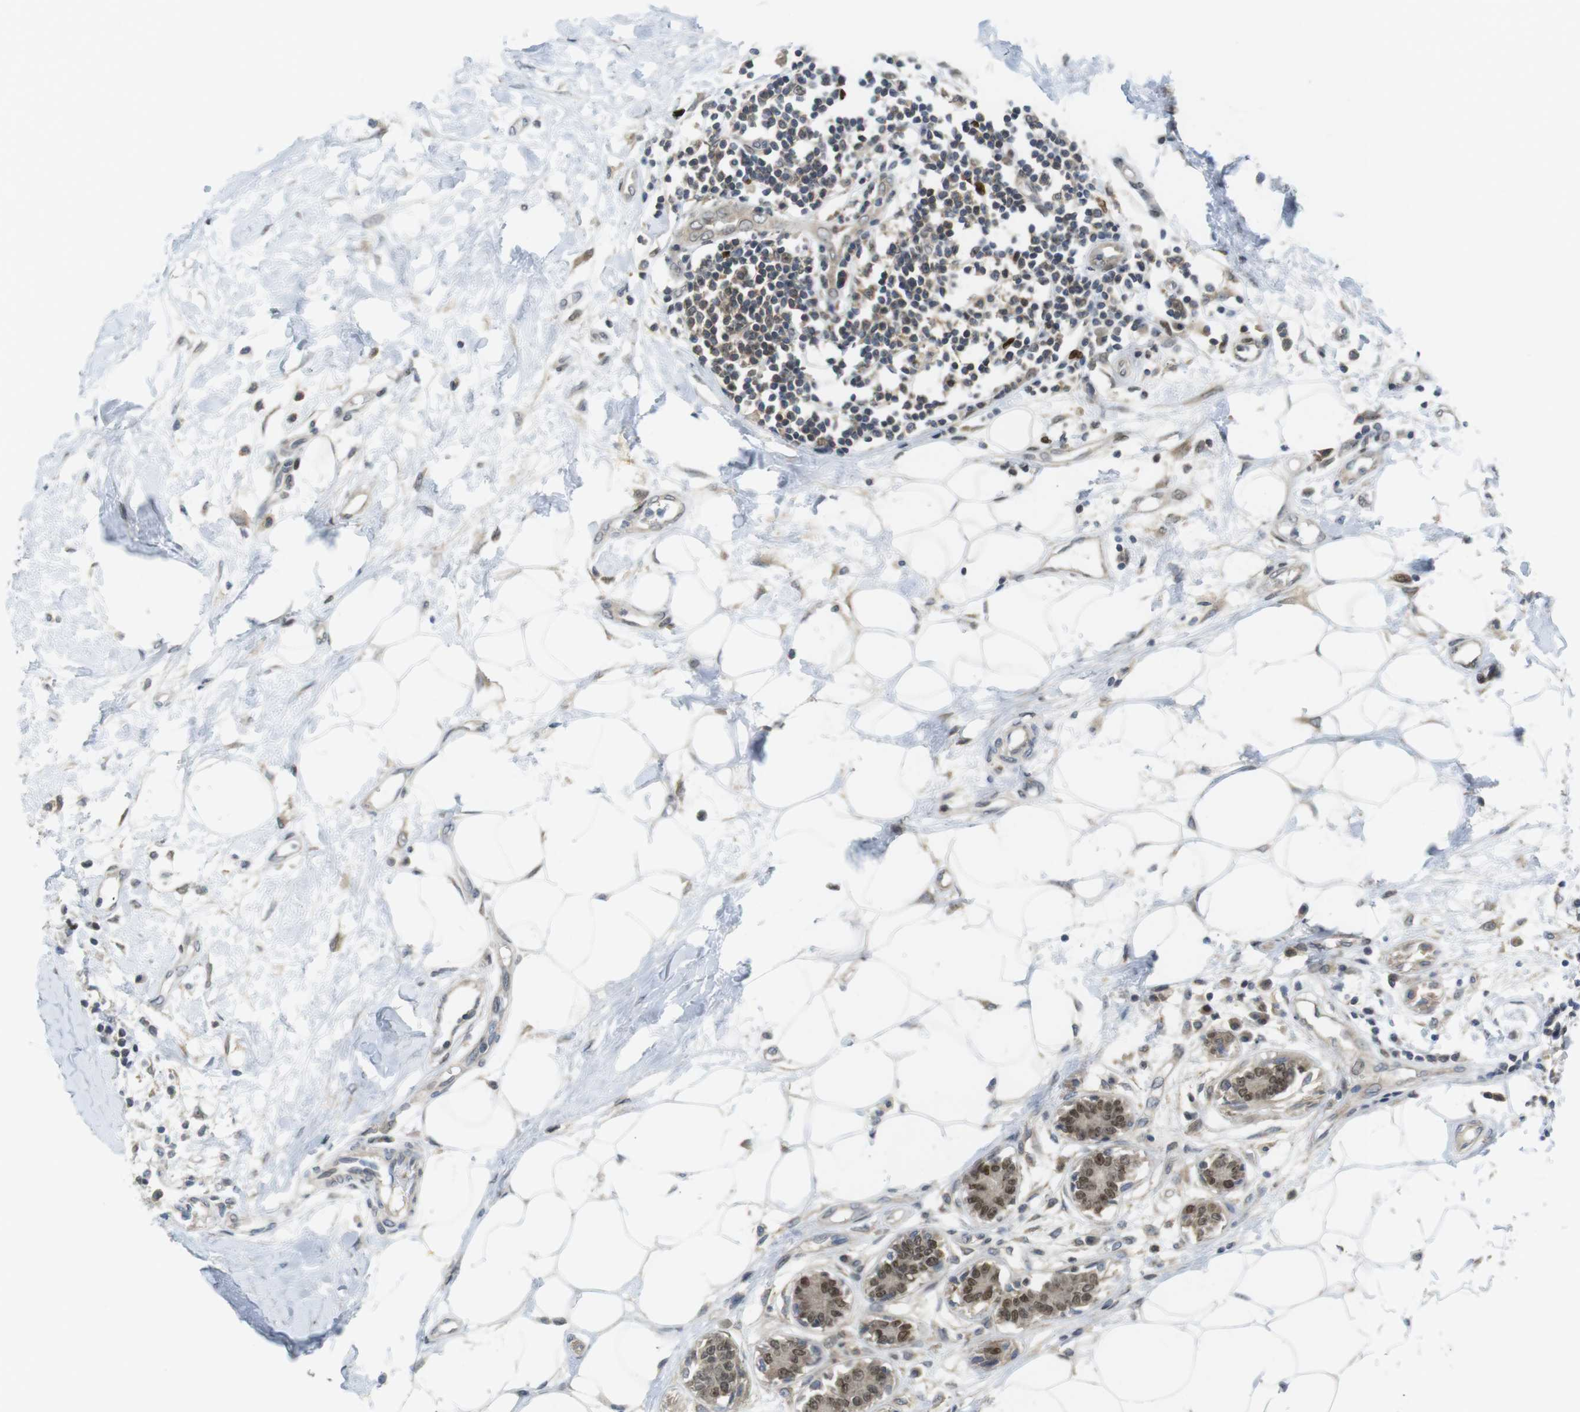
{"staining": {"intensity": "moderate", "quantity": ">75%", "location": "nuclear"}, "tissue": "breast cancer", "cell_type": "Tumor cells", "image_type": "cancer", "snomed": [{"axis": "morphology", "description": "Duct carcinoma"}, {"axis": "topography", "description": "Breast"}], "caption": "Protein staining reveals moderate nuclear expression in approximately >75% of tumor cells in breast infiltrating ductal carcinoma.", "gene": "RCC1", "patient": {"sex": "female", "age": 40}}